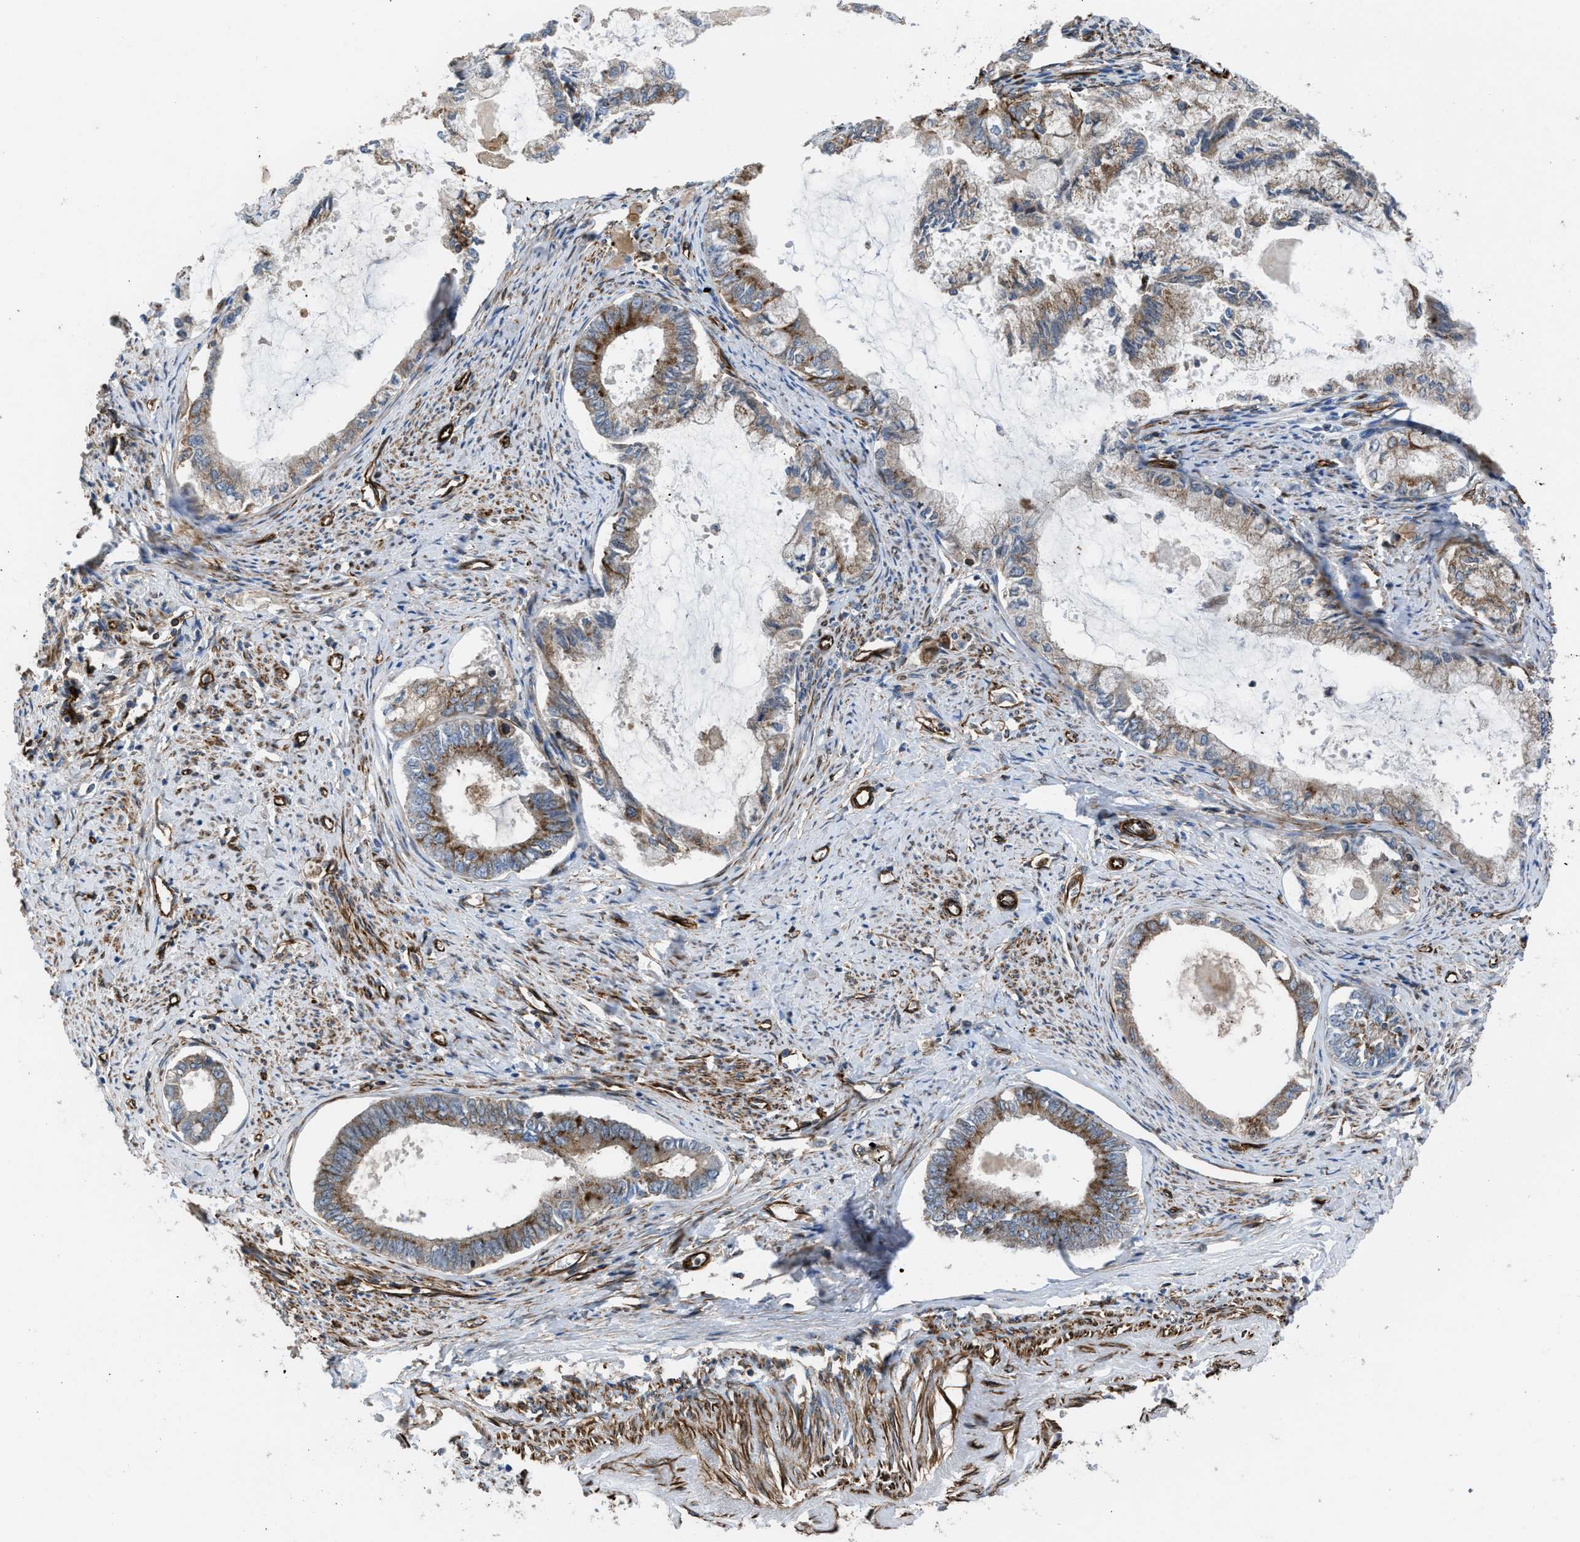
{"staining": {"intensity": "moderate", "quantity": "25%-75%", "location": "cytoplasmic/membranous"}, "tissue": "endometrial cancer", "cell_type": "Tumor cells", "image_type": "cancer", "snomed": [{"axis": "morphology", "description": "Adenocarcinoma, NOS"}, {"axis": "topography", "description": "Endometrium"}], "caption": "The image exhibits immunohistochemical staining of endometrial cancer. There is moderate cytoplasmic/membranous positivity is appreciated in approximately 25%-75% of tumor cells.", "gene": "PTPRE", "patient": {"sex": "female", "age": 86}}